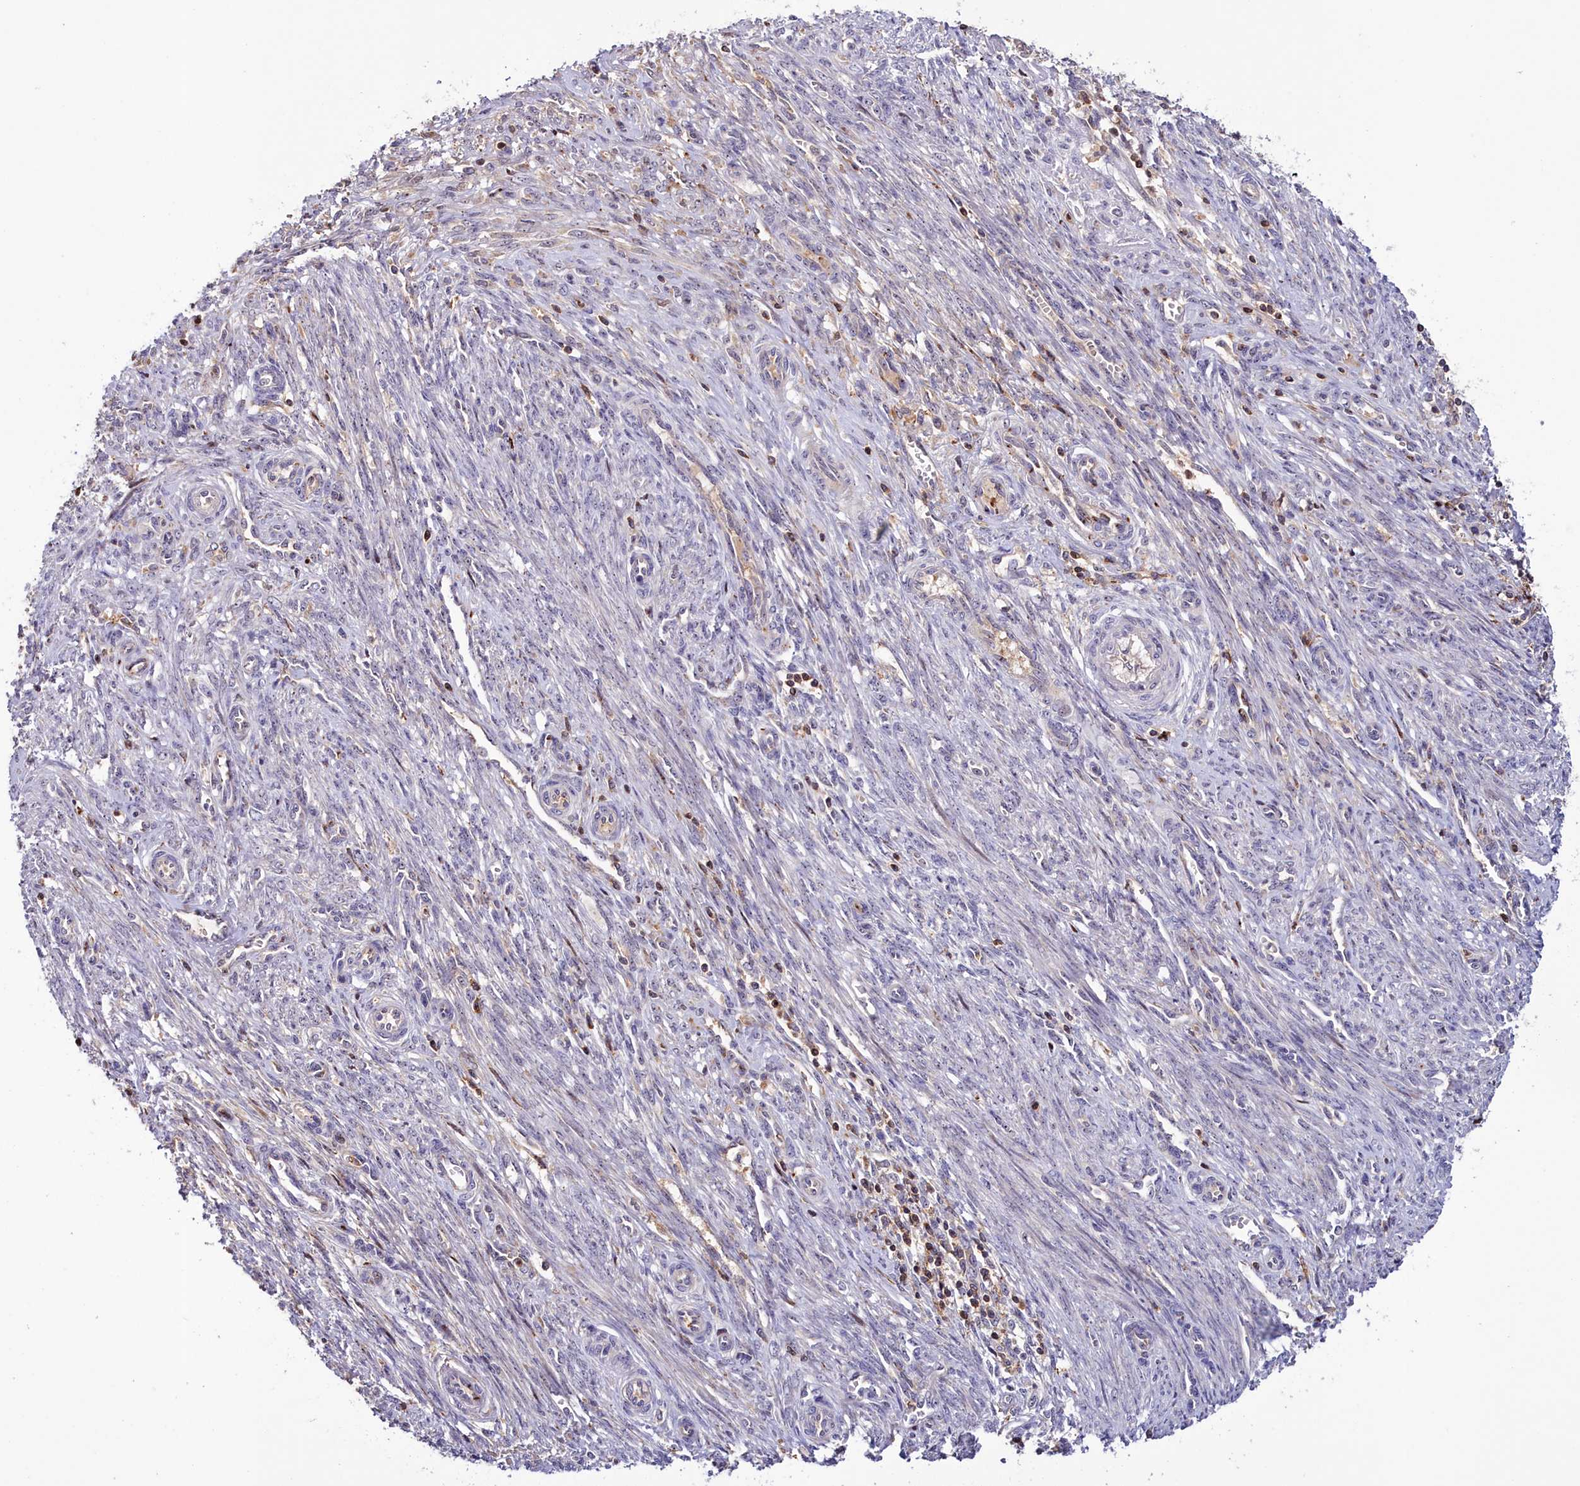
{"staining": {"intensity": "negative", "quantity": "none", "location": "none"}, "tissue": "endometrial cancer", "cell_type": "Tumor cells", "image_type": "cancer", "snomed": [{"axis": "morphology", "description": "Adenocarcinoma, NOS"}, {"axis": "topography", "description": "Endometrium"}], "caption": "This is an immunohistochemistry histopathology image of human endometrial cancer. There is no staining in tumor cells.", "gene": "NEURL4", "patient": {"sex": "female", "age": 68}}